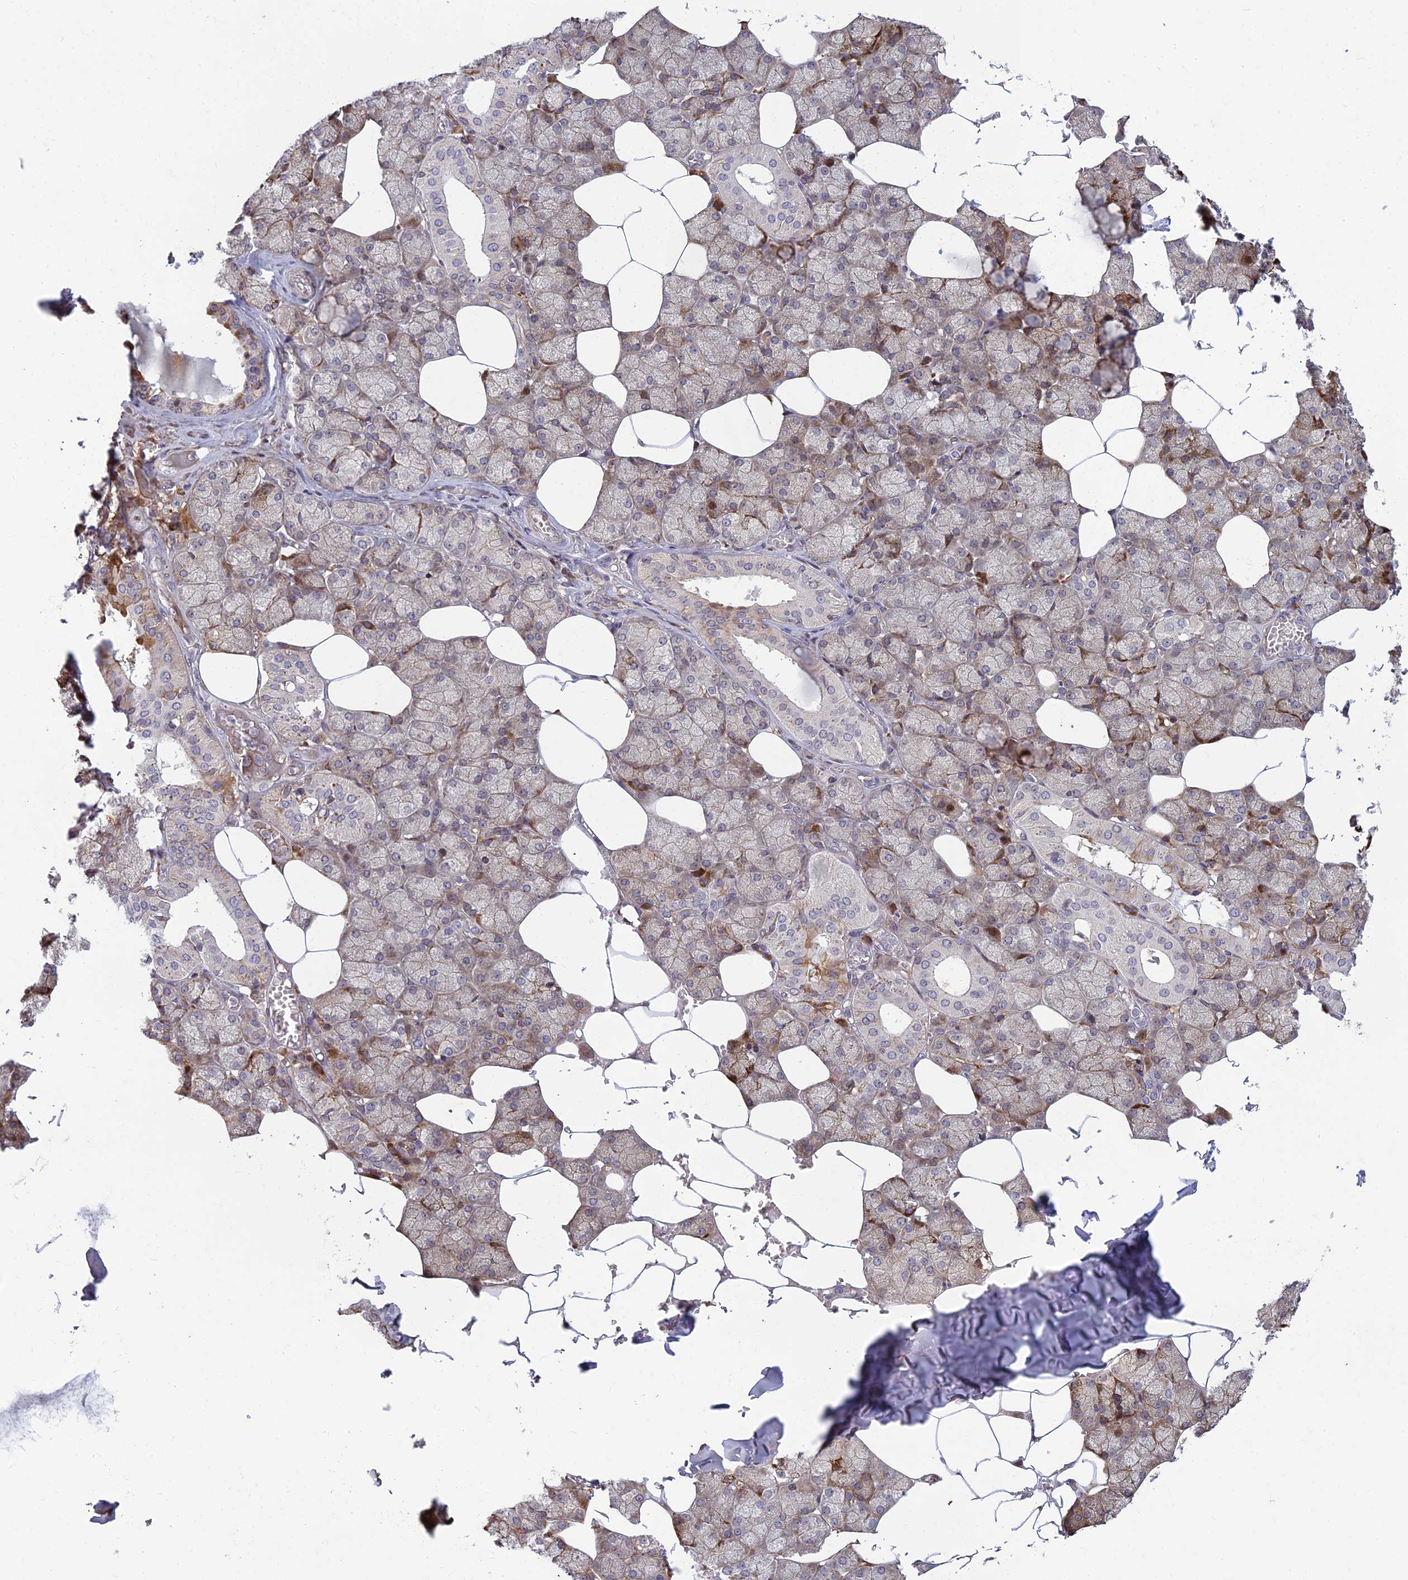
{"staining": {"intensity": "strong", "quantity": "<25%", "location": "cytoplasmic/membranous,nuclear"}, "tissue": "salivary gland", "cell_type": "Glandular cells", "image_type": "normal", "snomed": [{"axis": "morphology", "description": "Normal tissue, NOS"}, {"axis": "topography", "description": "Salivary gland"}], "caption": "Strong cytoplasmic/membranous,nuclear expression for a protein is identified in about <25% of glandular cells of unremarkable salivary gland using immunohistochemistry.", "gene": "DTX2", "patient": {"sex": "male", "age": 62}}